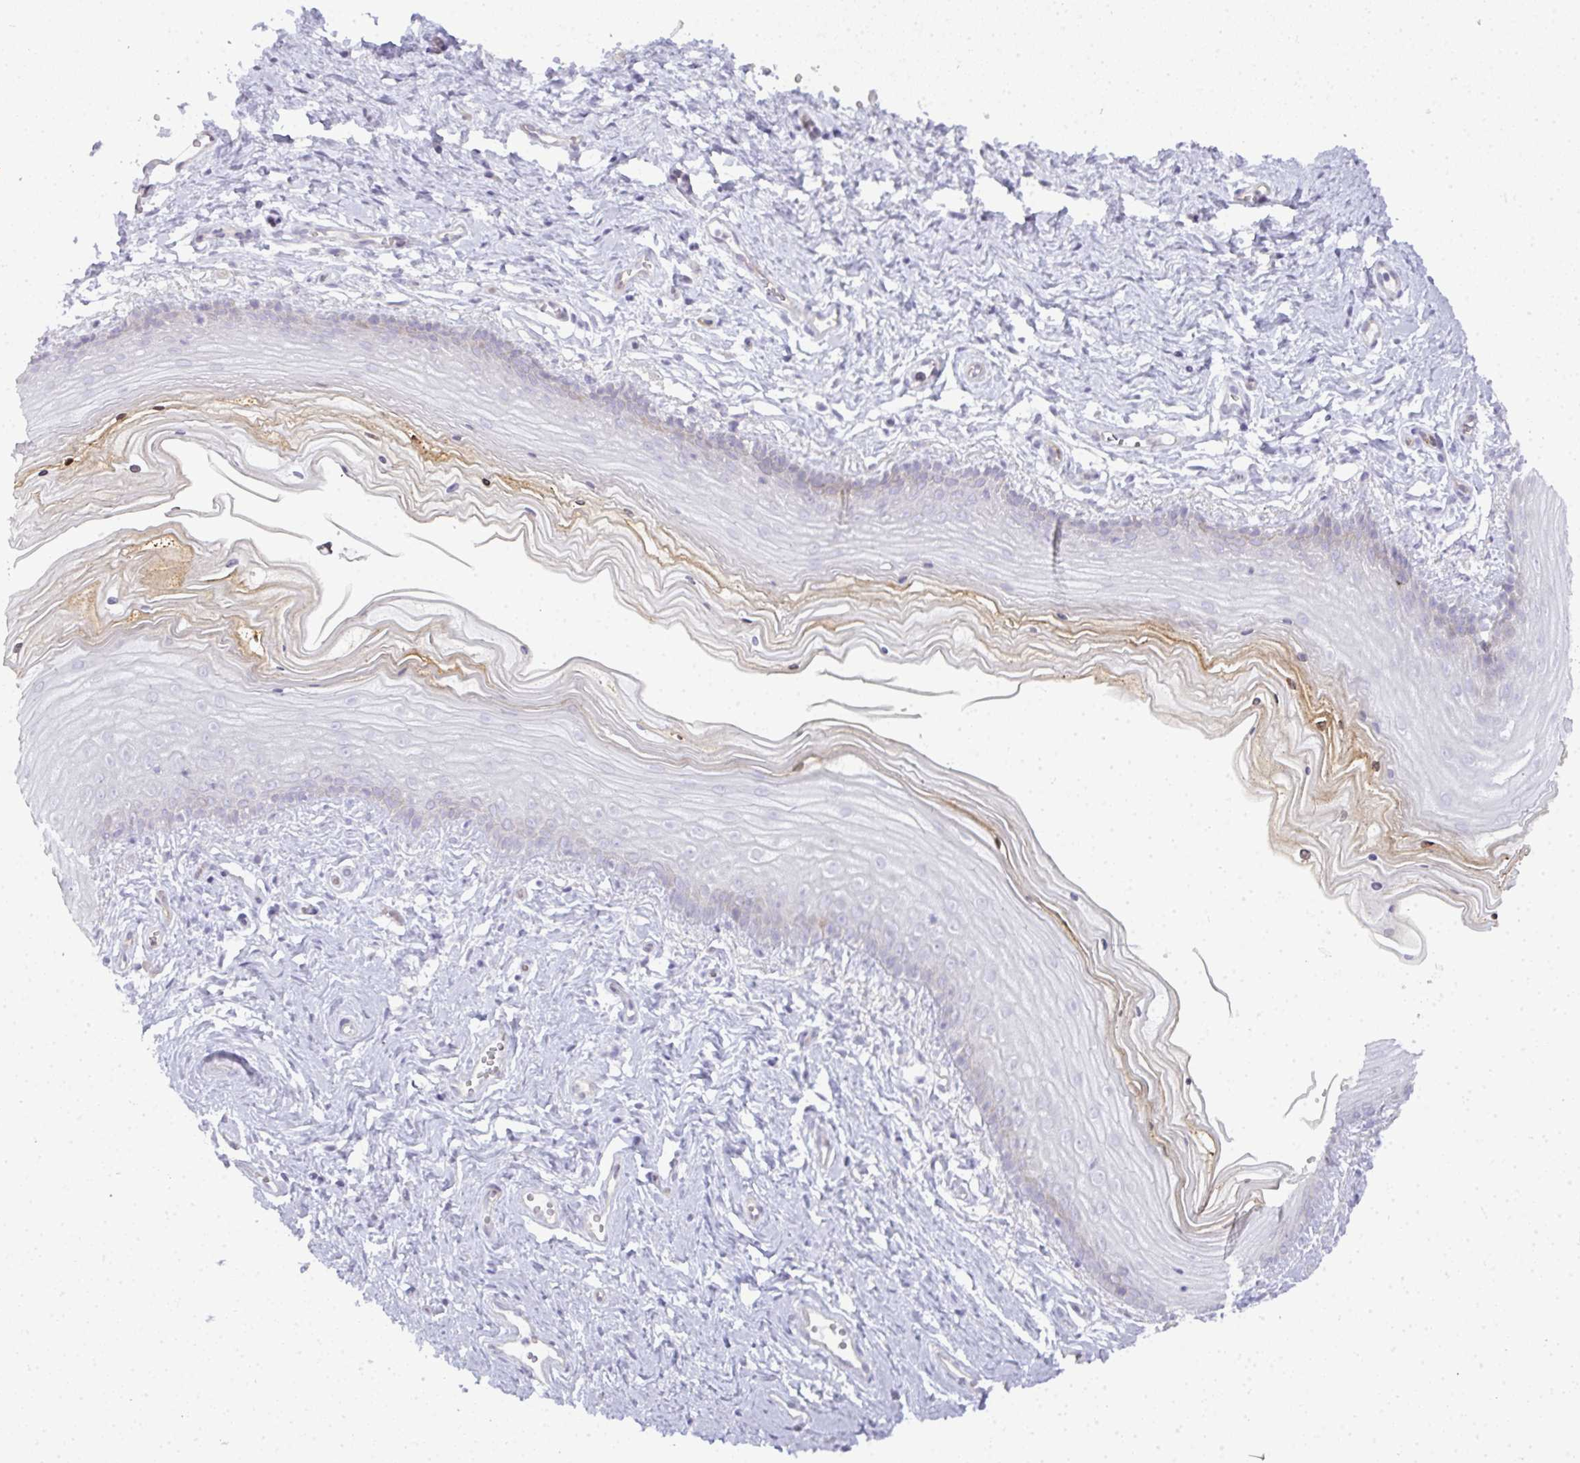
{"staining": {"intensity": "moderate", "quantity": "<25%", "location": "cytoplasmic/membranous"}, "tissue": "vagina", "cell_type": "Squamous epithelial cells", "image_type": "normal", "snomed": [{"axis": "morphology", "description": "Normal tissue, NOS"}, {"axis": "topography", "description": "Vagina"}], "caption": "A brown stain labels moderate cytoplasmic/membranous positivity of a protein in squamous epithelial cells of unremarkable vagina. The staining is performed using DAB (3,3'-diaminobenzidine) brown chromogen to label protein expression. The nuclei are counter-stained blue using hematoxylin.", "gene": "LIPE", "patient": {"sex": "female", "age": 38}}